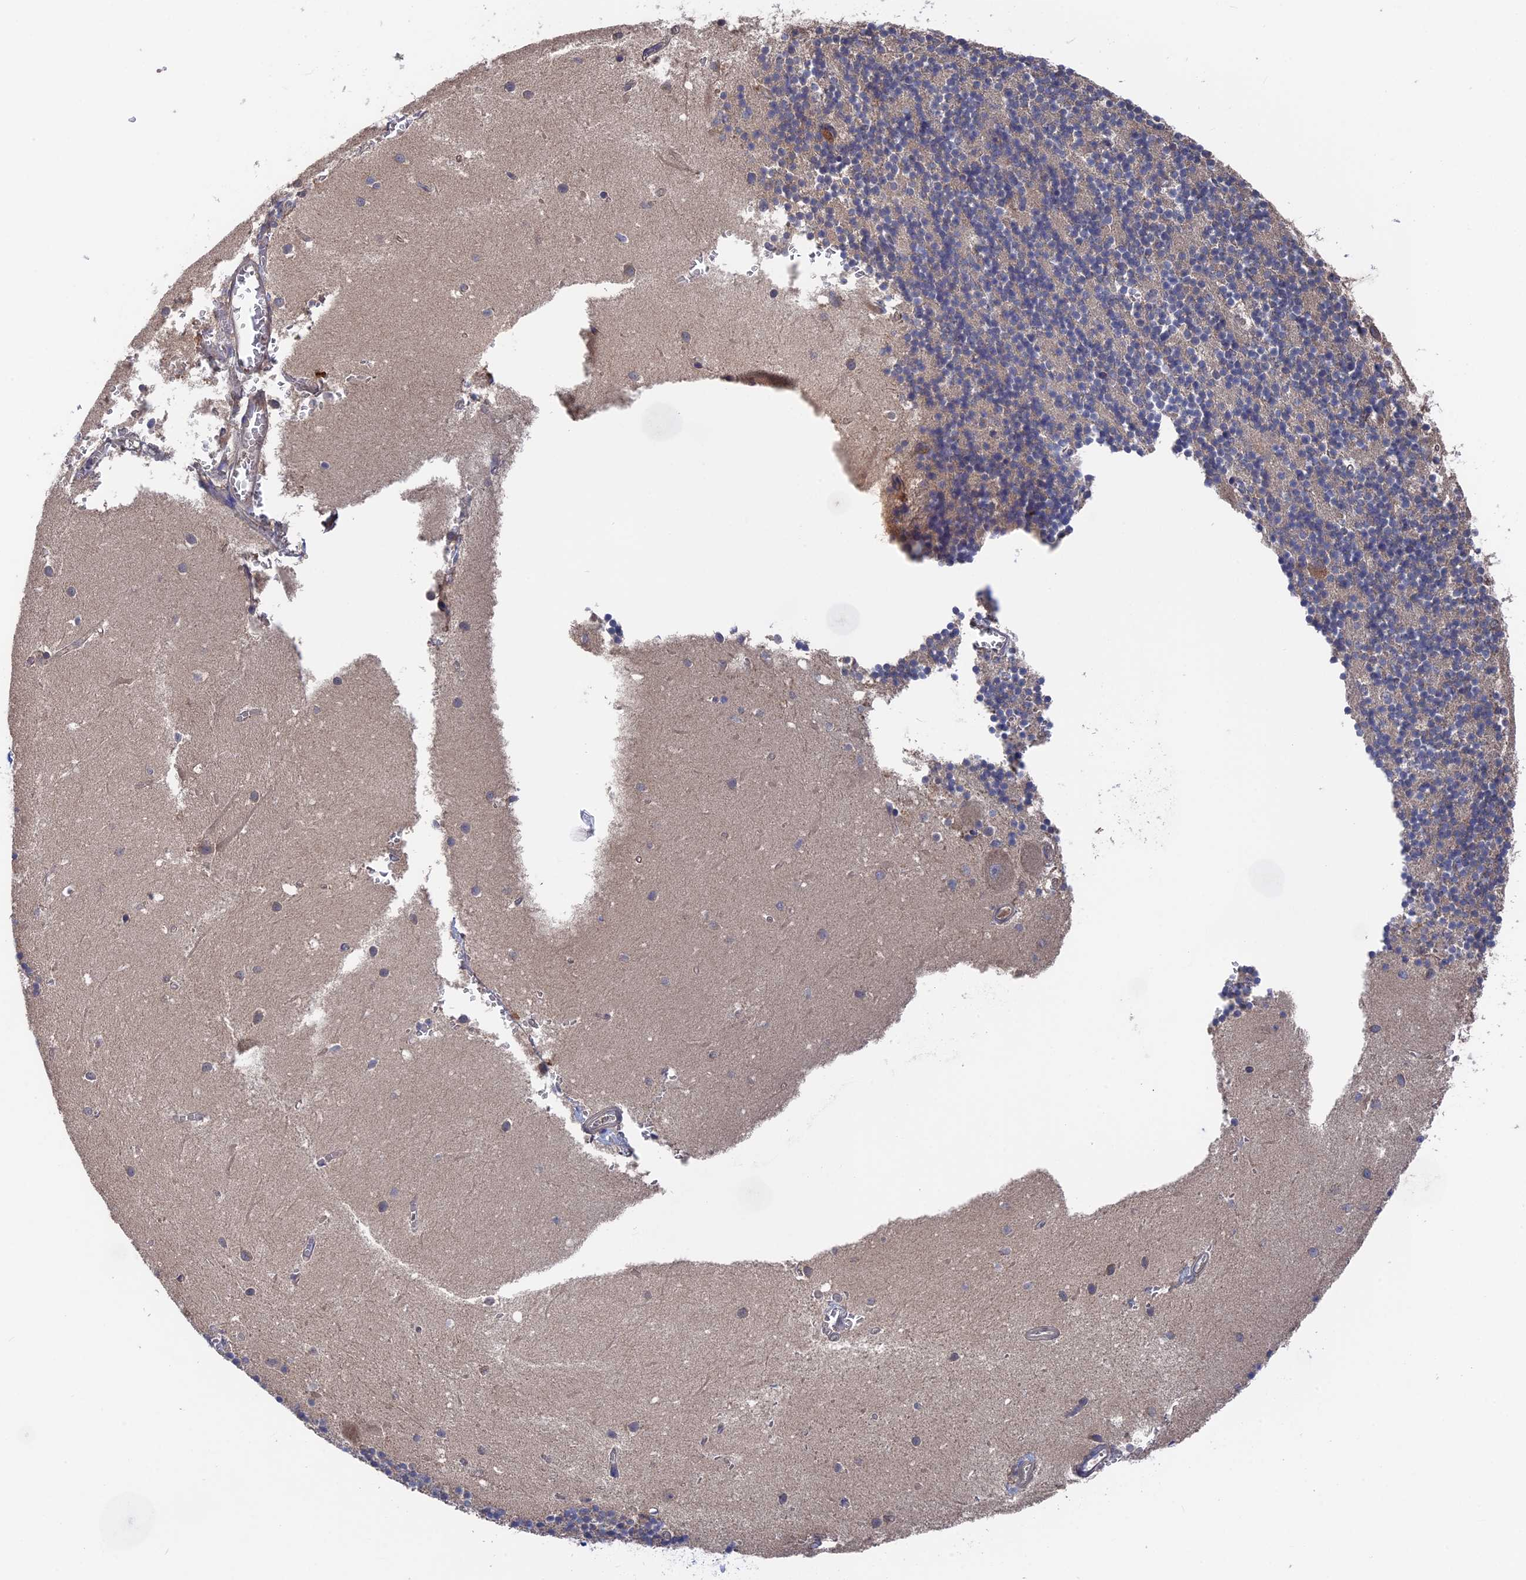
{"staining": {"intensity": "negative", "quantity": "none", "location": "none"}, "tissue": "cerebellum", "cell_type": "Cells in granular layer", "image_type": "normal", "snomed": [{"axis": "morphology", "description": "Normal tissue, NOS"}, {"axis": "topography", "description": "Cerebellum"}], "caption": "Photomicrograph shows no protein positivity in cells in granular layer of unremarkable cerebellum. (Immunohistochemistry (ihc), brightfield microscopy, high magnification).", "gene": "NUTF2", "patient": {"sex": "male", "age": 54}}